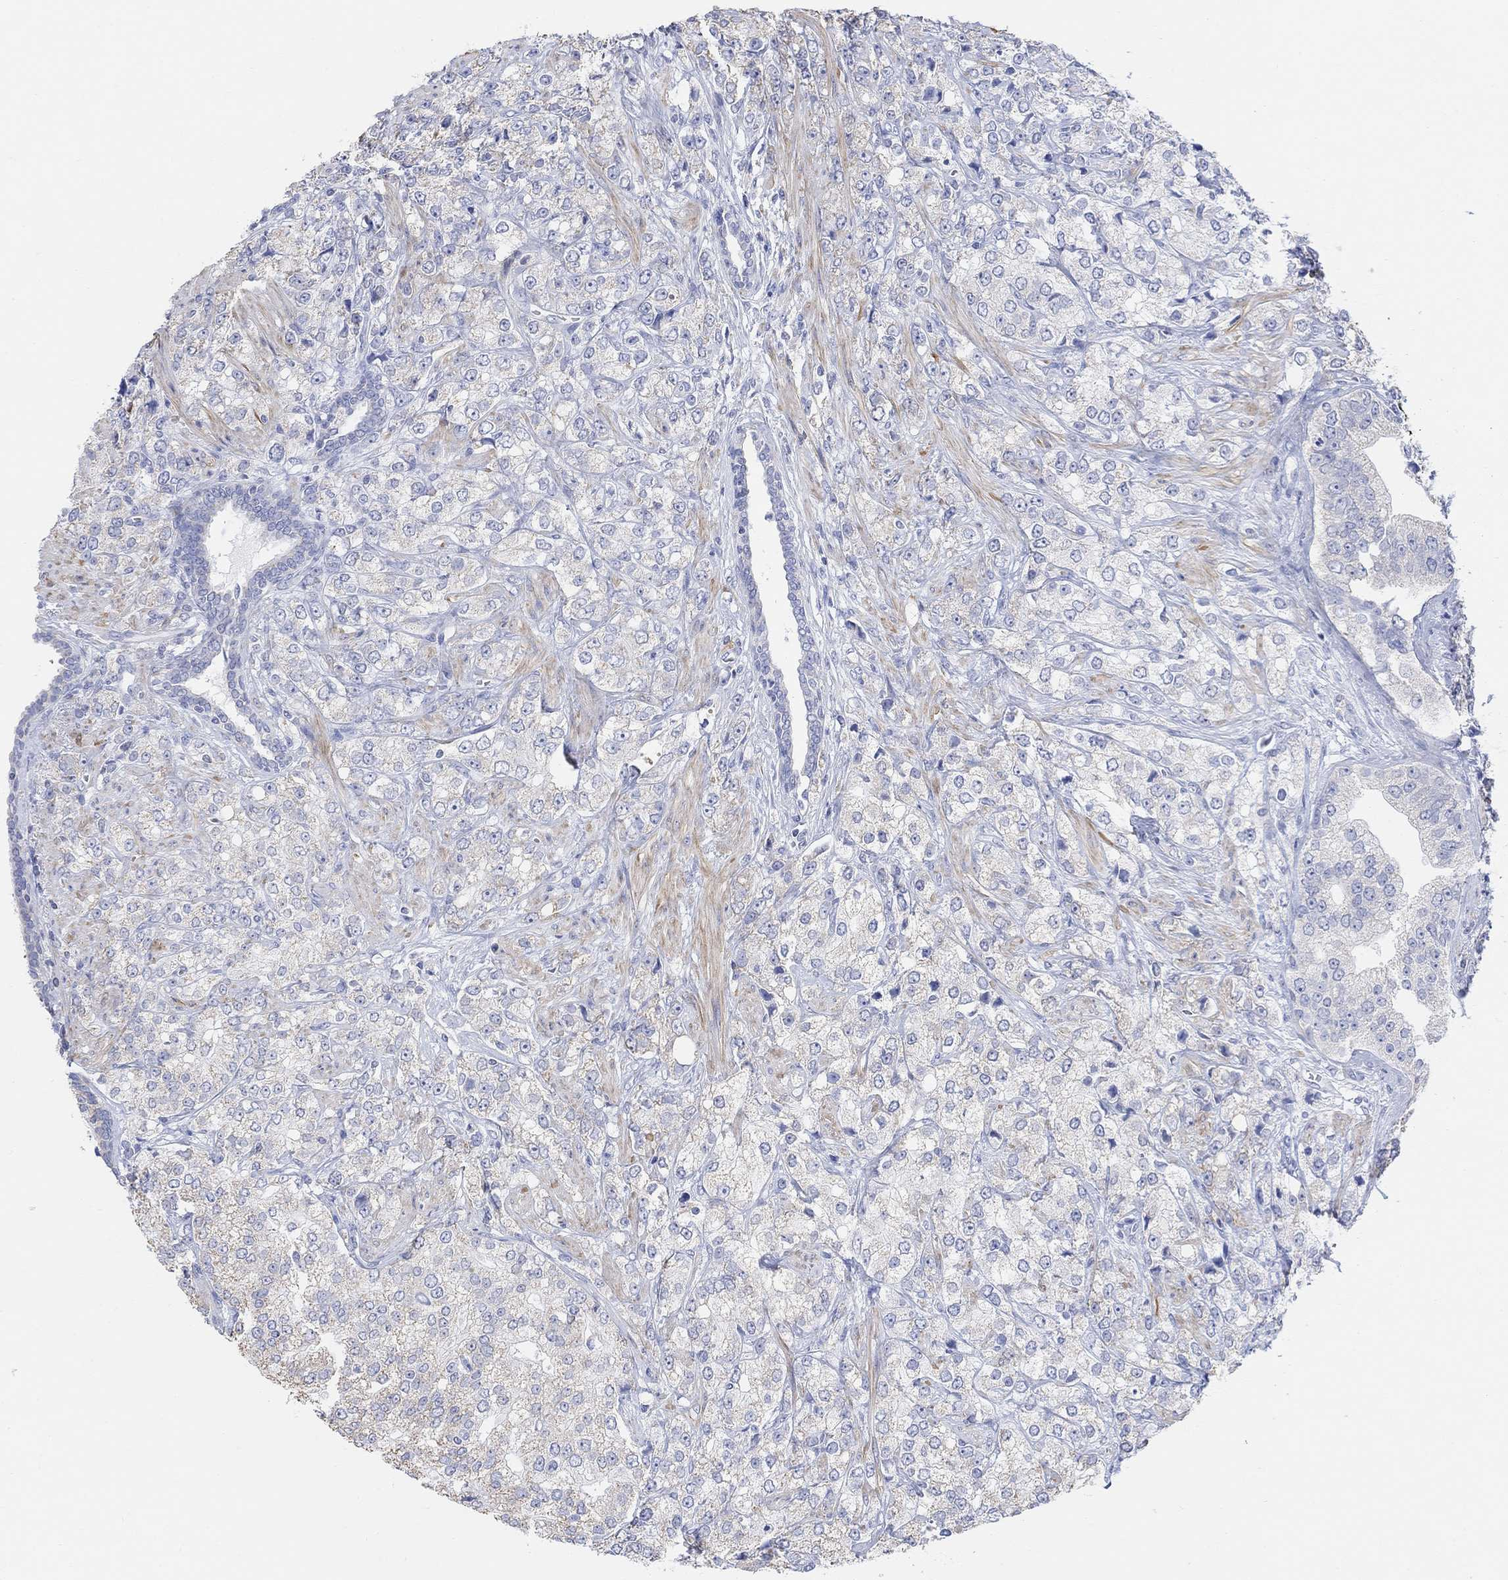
{"staining": {"intensity": "negative", "quantity": "none", "location": "none"}, "tissue": "prostate cancer", "cell_type": "Tumor cells", "image_type": "cancer", "snomed": [{"axis": "morphology", "description": "Adenocarcinoma, NOS"}, {"axis": "topography", "description": "Prostate and seminal vesicle, NOS"}, {"axis": "topography", "description": "Prostate"}], "caption": "Prostate adenocarcinoma stained for a protein using immunohistochemistry (IHC) reveals no staining tumor cells.", "gene": "SYT12", "patient": {"sex": "male", "age": 68}}